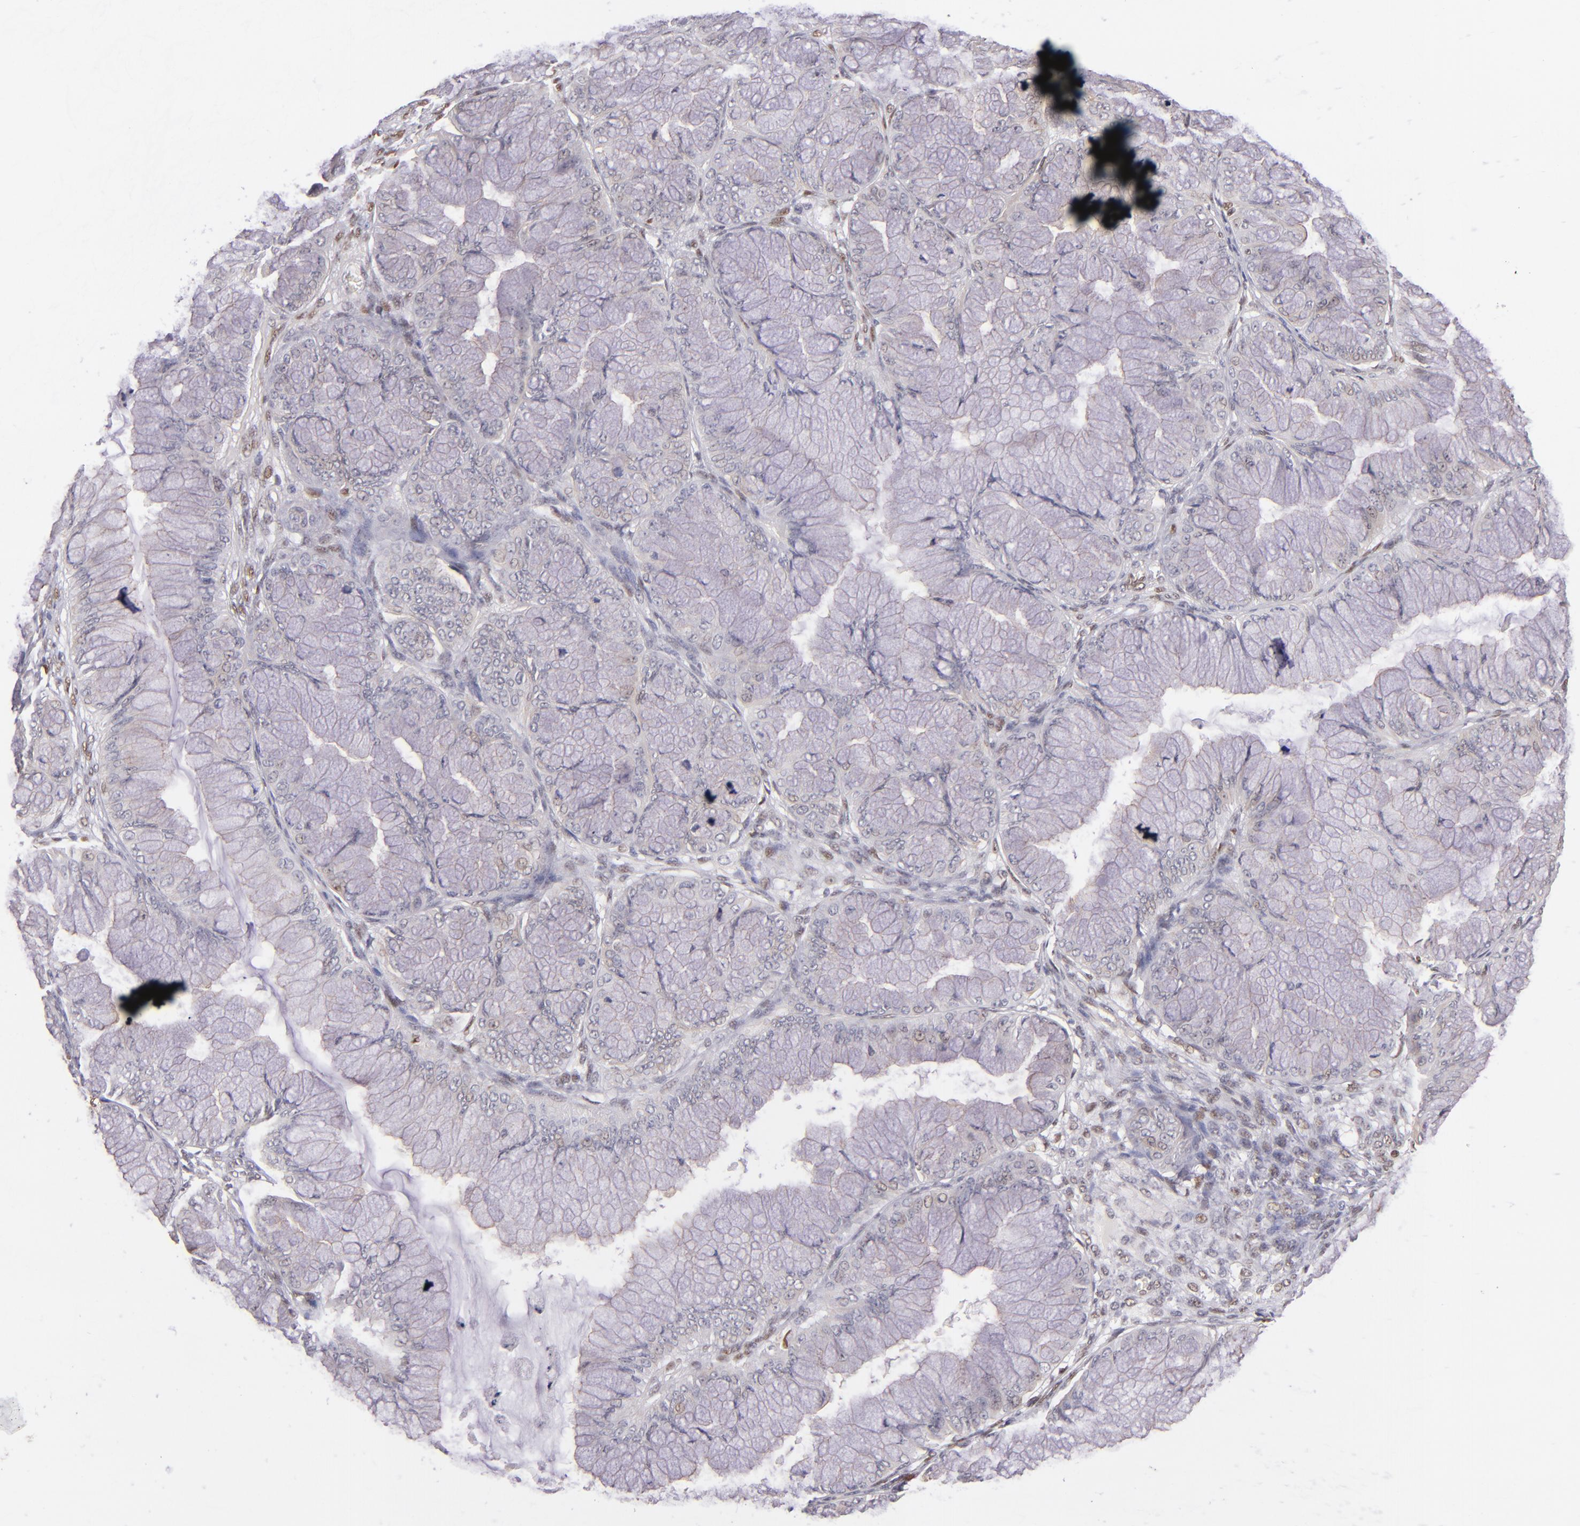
{"staining": {"intensity": "weak", "quantity": "<25%", "location": "nuclear"}, "tissue": "ovarian cancer", "cell_type": "Tumor cells", "image_type": "cancer", "snomed": [{"axis": "morphology", "description": "Cystadenocarcinoma, mucinous, NOS"}, {"axis": "topography", "description": "Ovary"}], "caption": "Tumor cells show no significant staining in mucinous cystadenocarcinoma (ovarian). (Immunohistochemistry (ihc), brightfield microscopy, high magnification).", "gene": "NCOR2", "patient": {"sex": "female", "age": 63}}